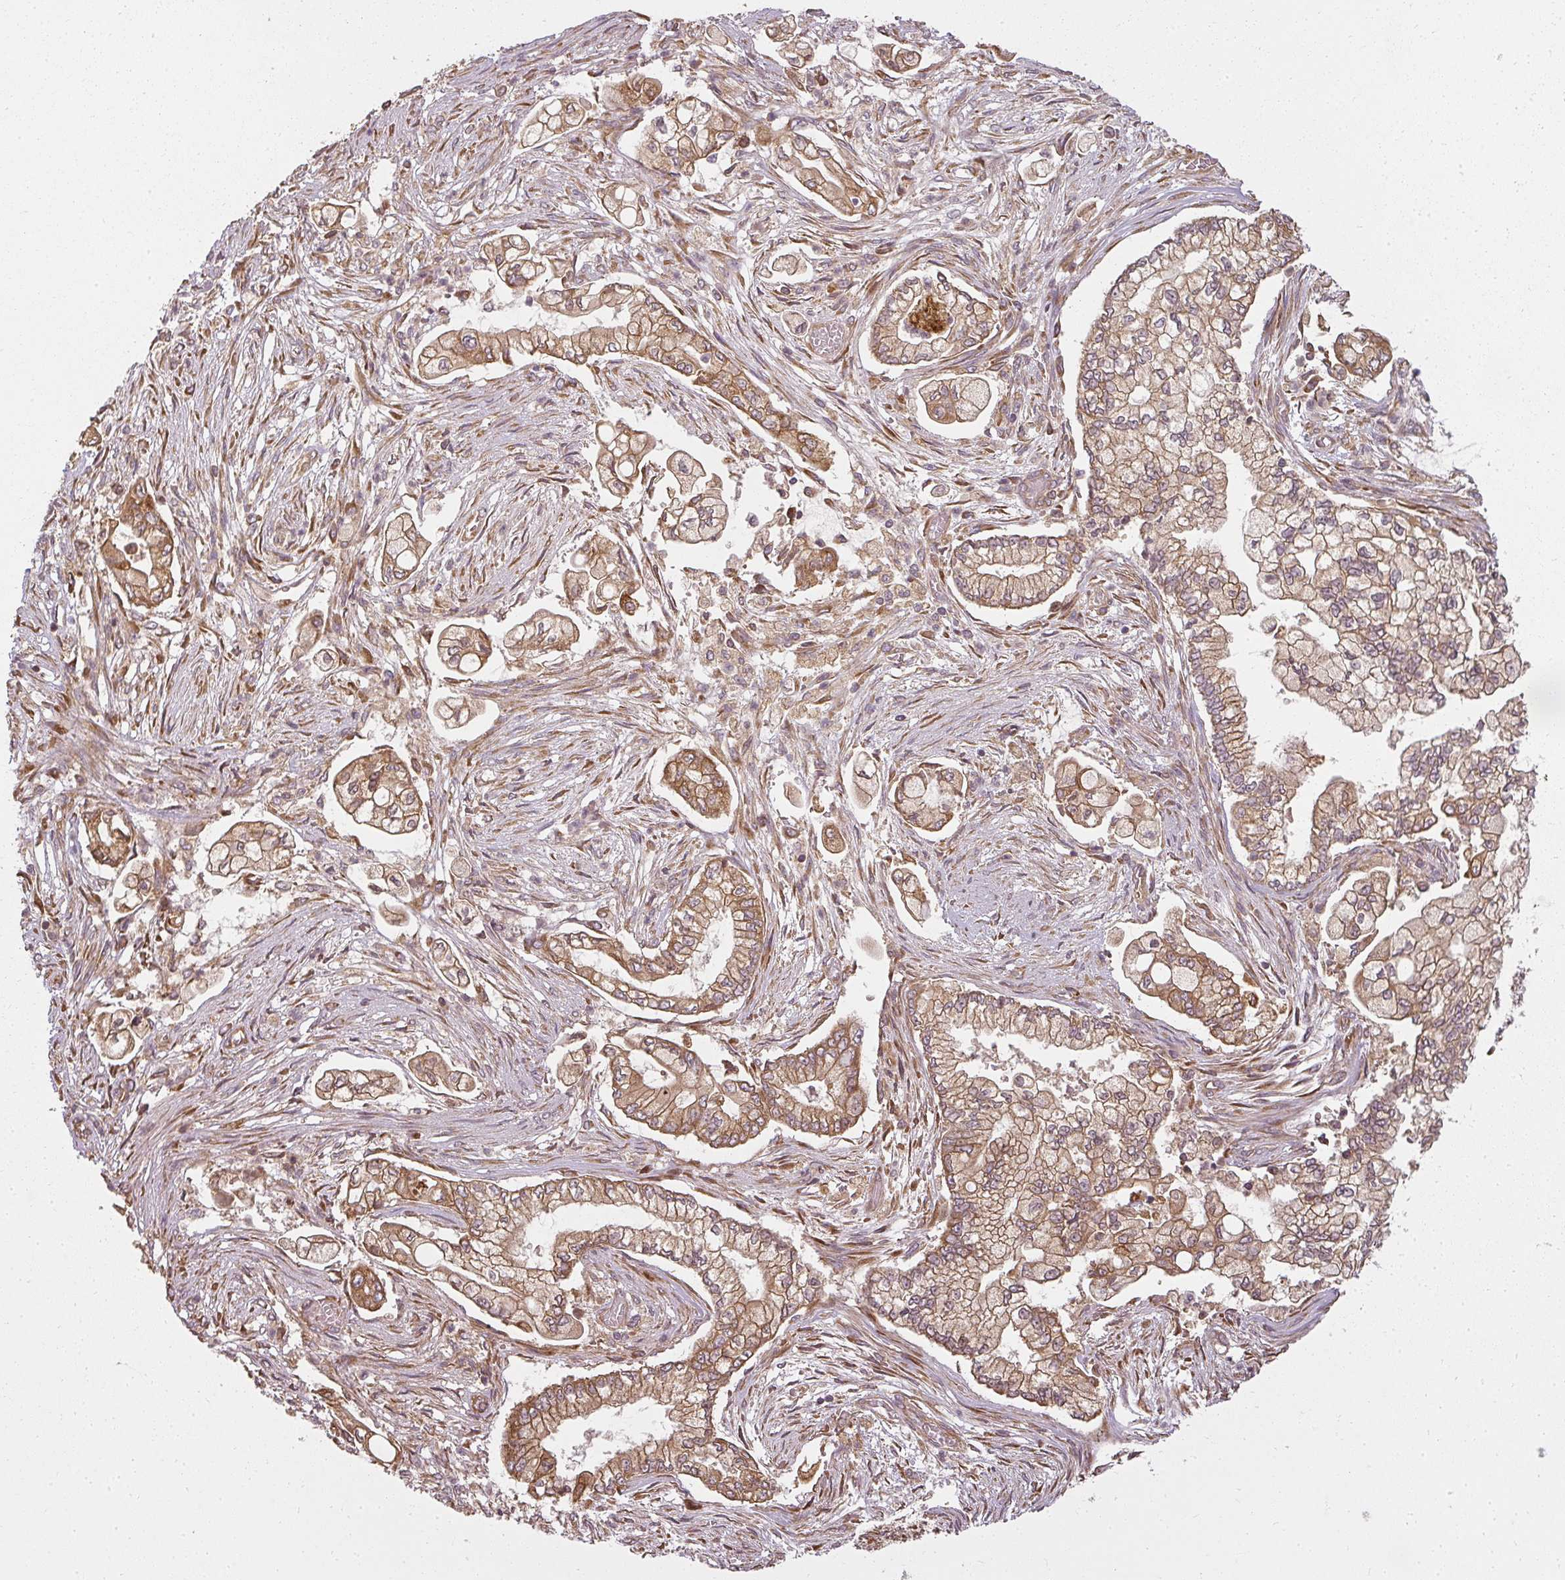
{"staining": {"intensity": "strong", "quantity": ">75%", "location": "cytoplasmic/membranous"}, "tissue": "pancreatic cancer", "cell_type": "Tumor cells", "image_type": "cancer", "snomed": [{"axis": "morphology", "description": "Adenocarcinoma, NOS"}, {"axis": "topography", "description": "Pancreas"}], "caption": "Human pancreatic adenocarcinoma stained for a protein (brown) shows strong cytoplasmic/membranous positive staining in about >75% of tumor cells.", "gene": "RPL24", "patient": {"sex": "female", "age": 69}}